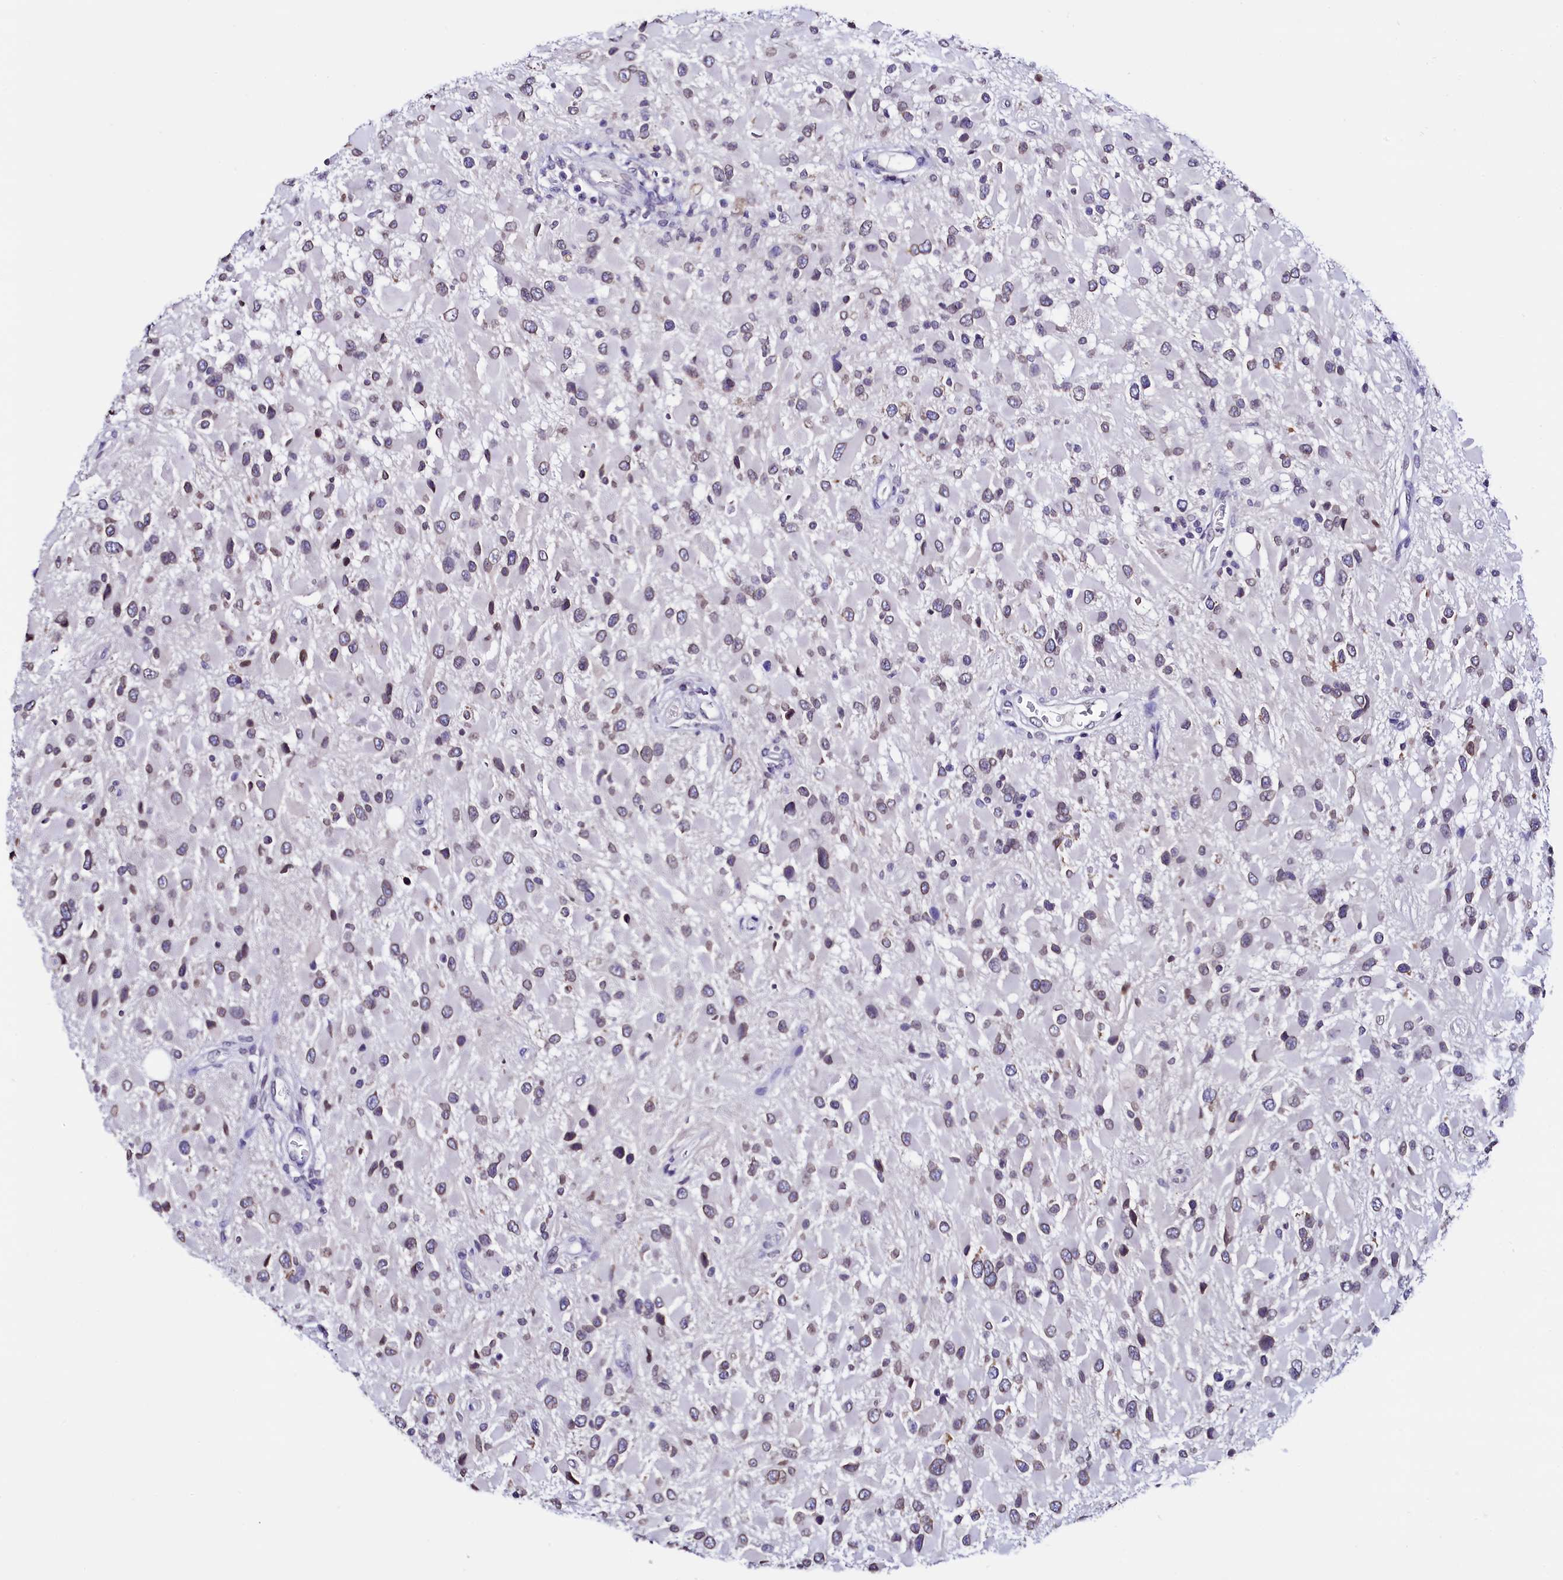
{"staining": {"intensity": "weak", "quantity": "<25%", "location": "nuclear"}, "tissue": "glioma", "cell_type": "Tumor cells", "image_type": "cancer", "snomed": [{"axis": "morphology", "description": "Glioma, malignant, High grade"}, {"axis": "topography", "description": "Brain"}], "caption": "Tumor cells show no significant staining in malignant glioma (high-grade).", "gene": "HAND1", "patient": {"sex": "male", "age": 53}}